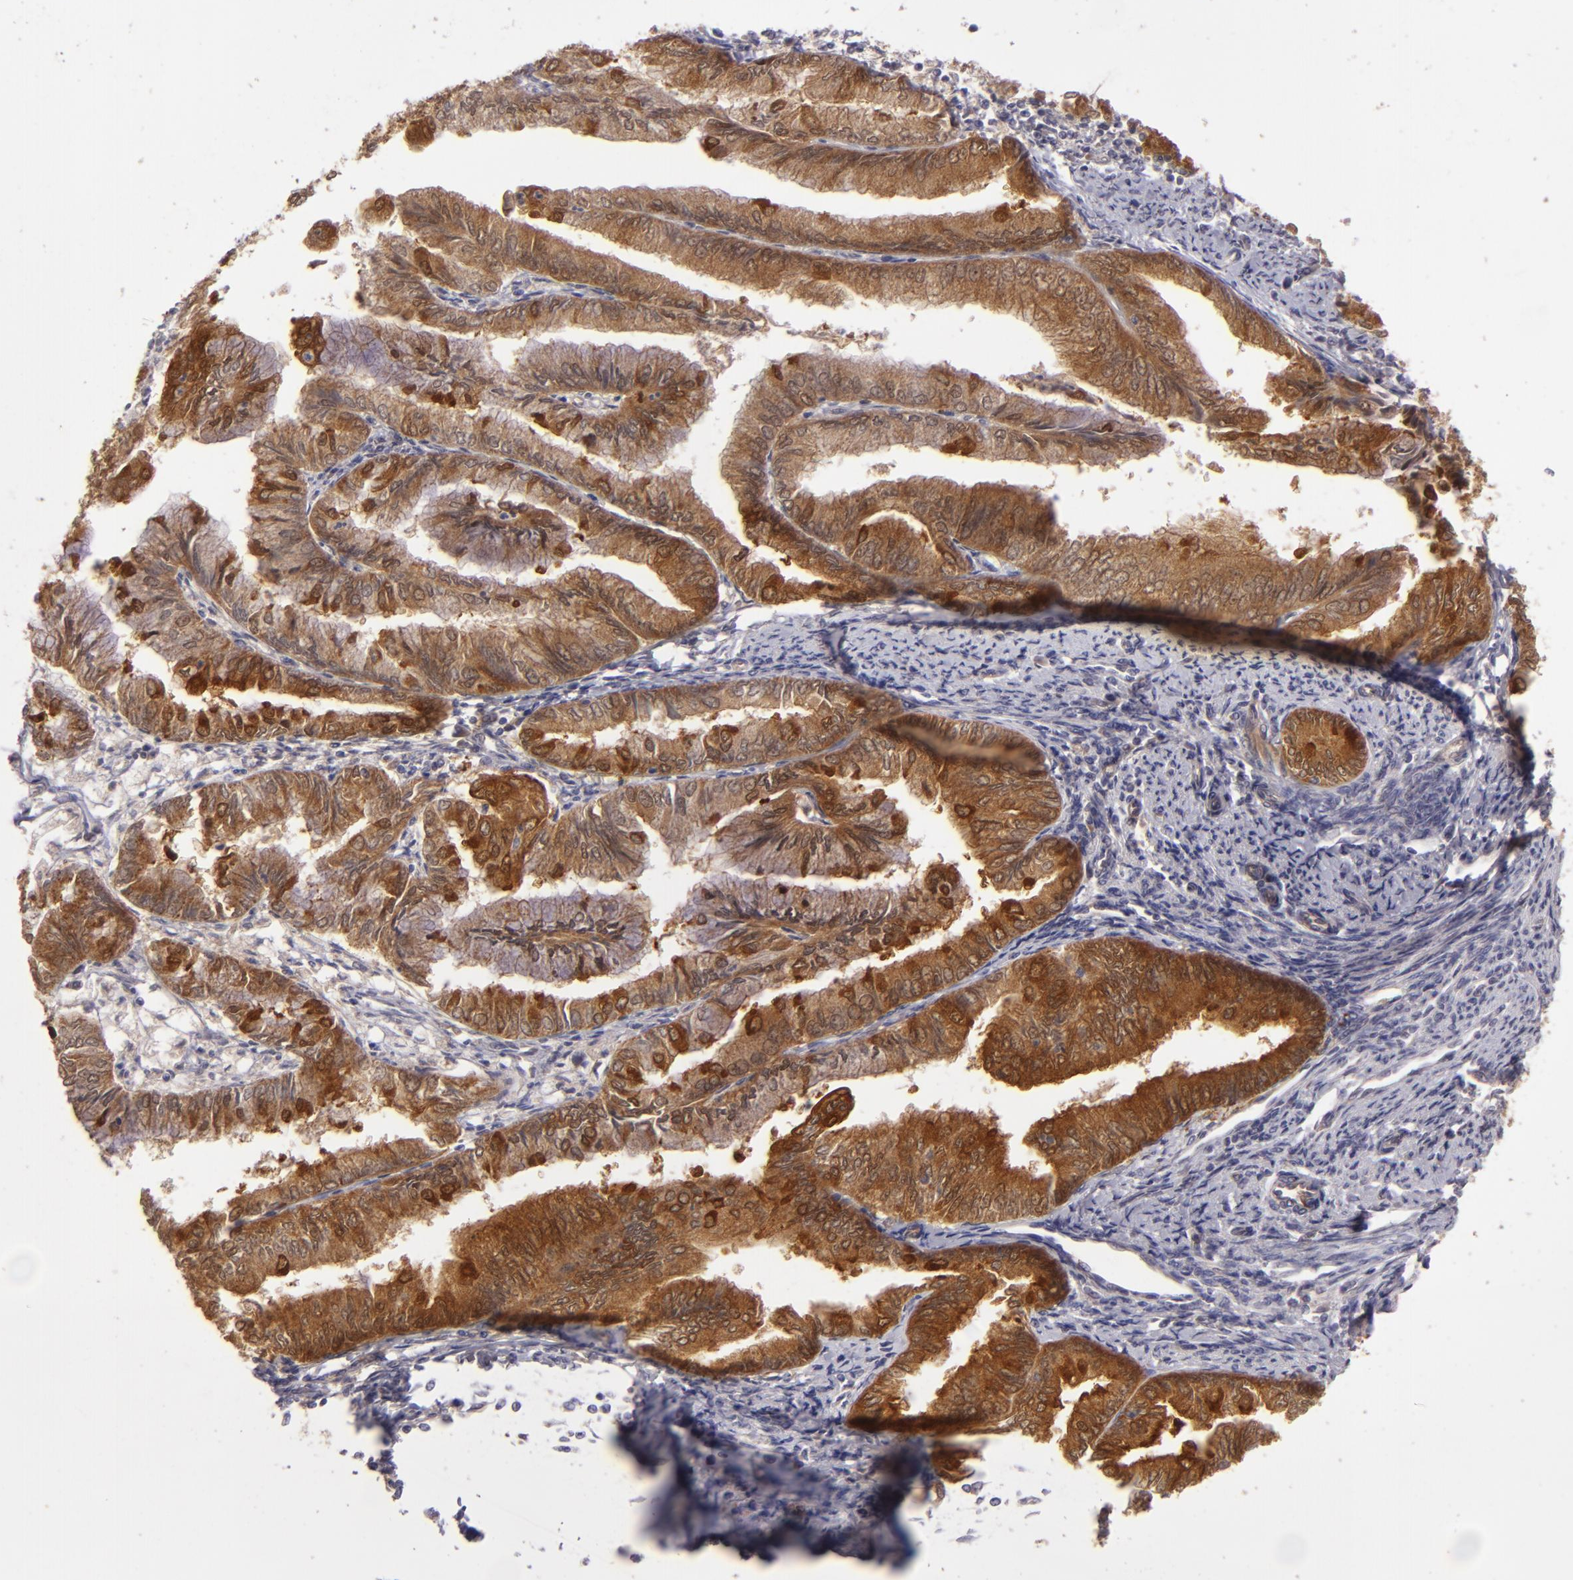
{"staining": {"intensity": "strong", "quantity": ">75%", "location": "cytoplasmic/membranous"}, "tissue": "endometrial cancer", "cell_type": "Tumor cells", "image_type": "cancer", "snomed": [{"axis": "morphology", "description": "Adenocarcinoma, NOS"}, {"axis": "topography", "description": "Endometrium"}], "caption": "Human adenocarcinoma (endometrial) stained for a protein (brown) reveals strong cytoplasmic/membranous positive staining in approximately >75% of tumor cells.", "gene": "SH2D4A", "patient": {"sex": "female", "age": 66}}